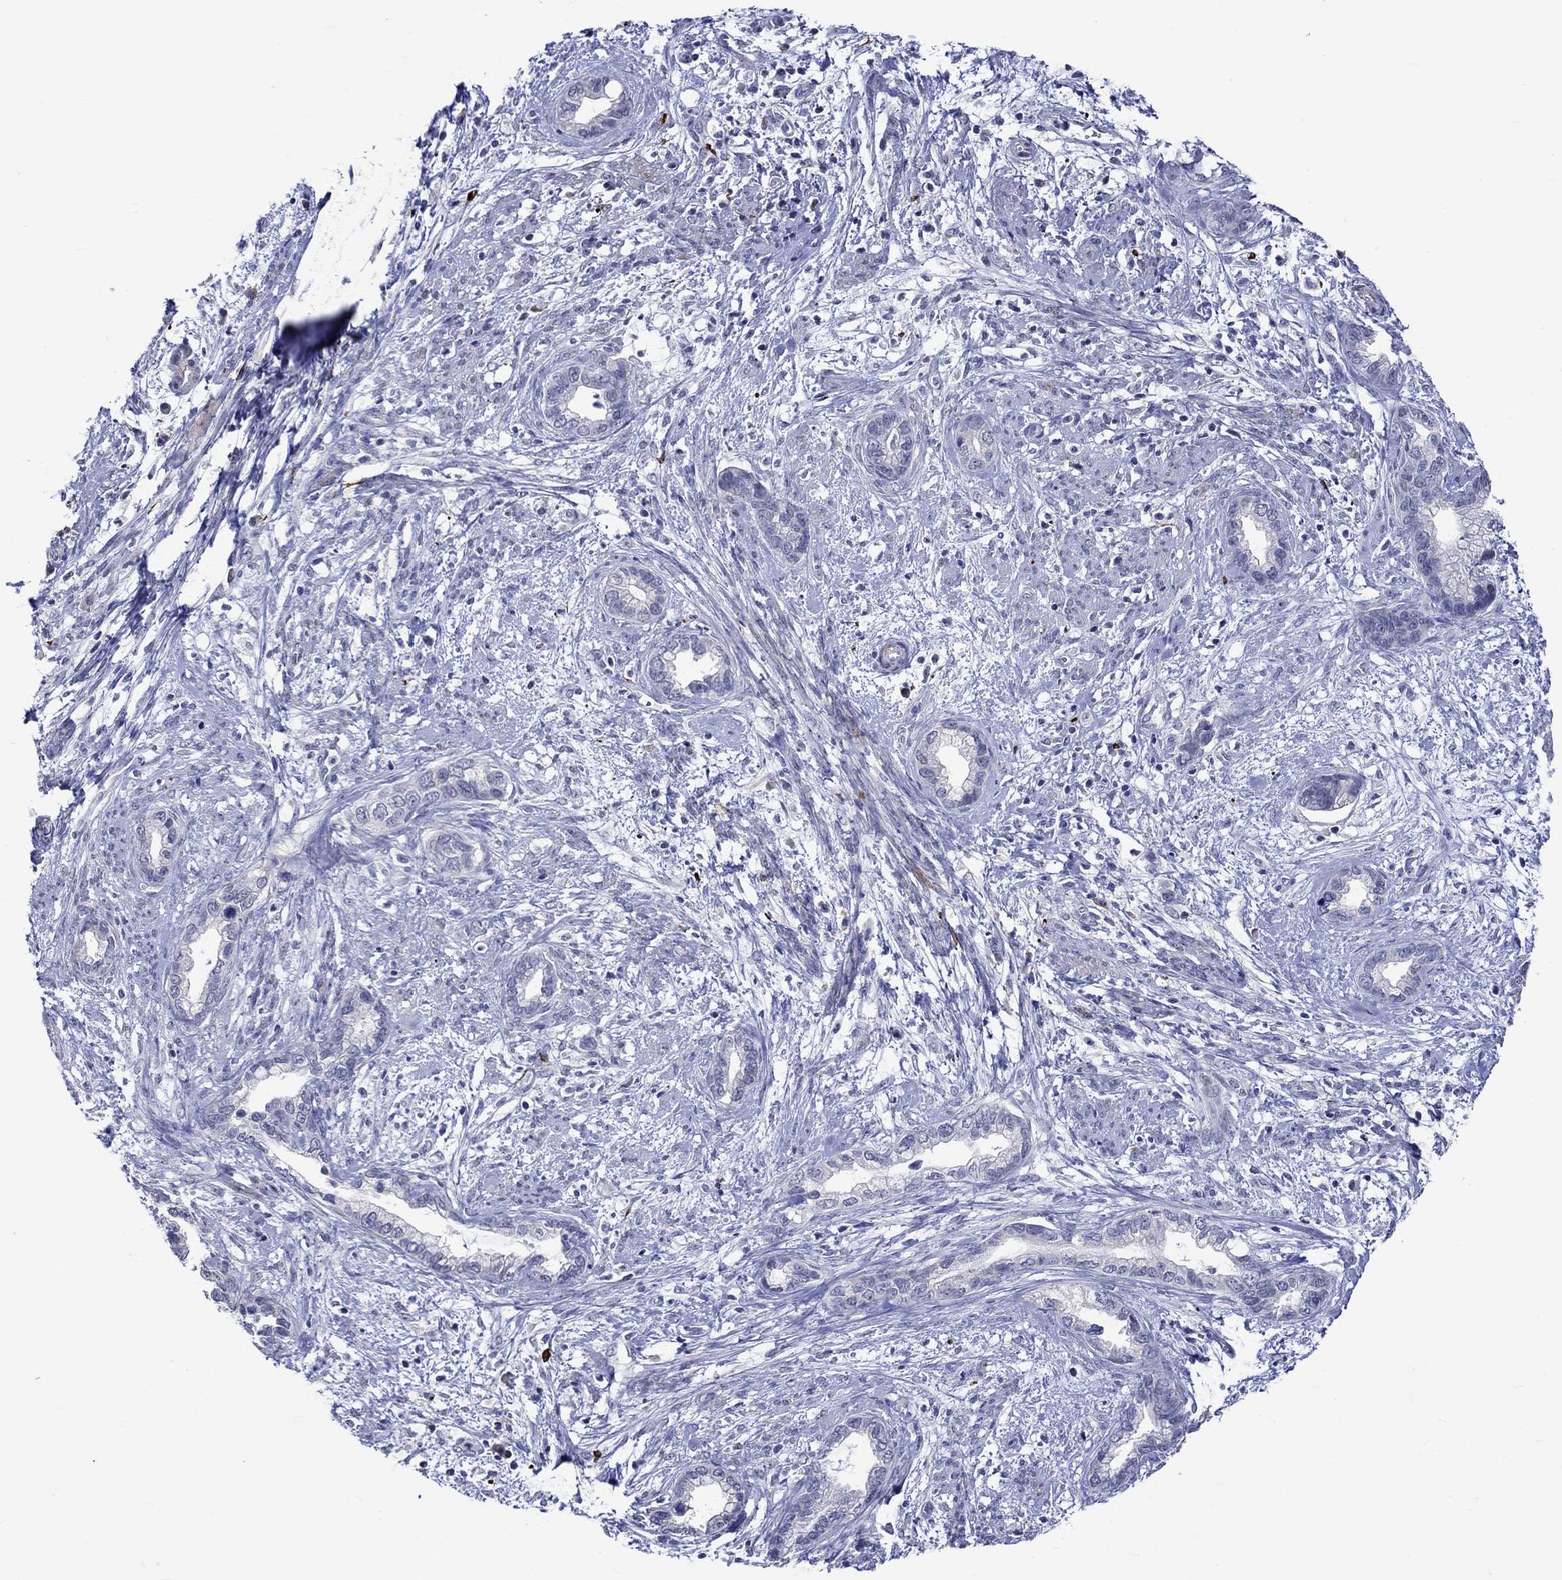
{"staining": {"intensity": "negative", "quantity": "none", "location": "none"}, "tissue": "cervical cancer", "cell_type": "Tumor cells", "image_type": "cancer", "snomed": [{"axis": "morphology", "description": "Adenocarcinoma, NOS"}, {"axis": "topography", "description": "Cervix"}], "caption": "A high-resolution micrograph shows immunohistochemistry staining of adenocarcinoma (cervical), which demonstrates no significant expression in tumor cells.", "gene": "CRYAB", "patient": {"sex": "female", "age": 62}}